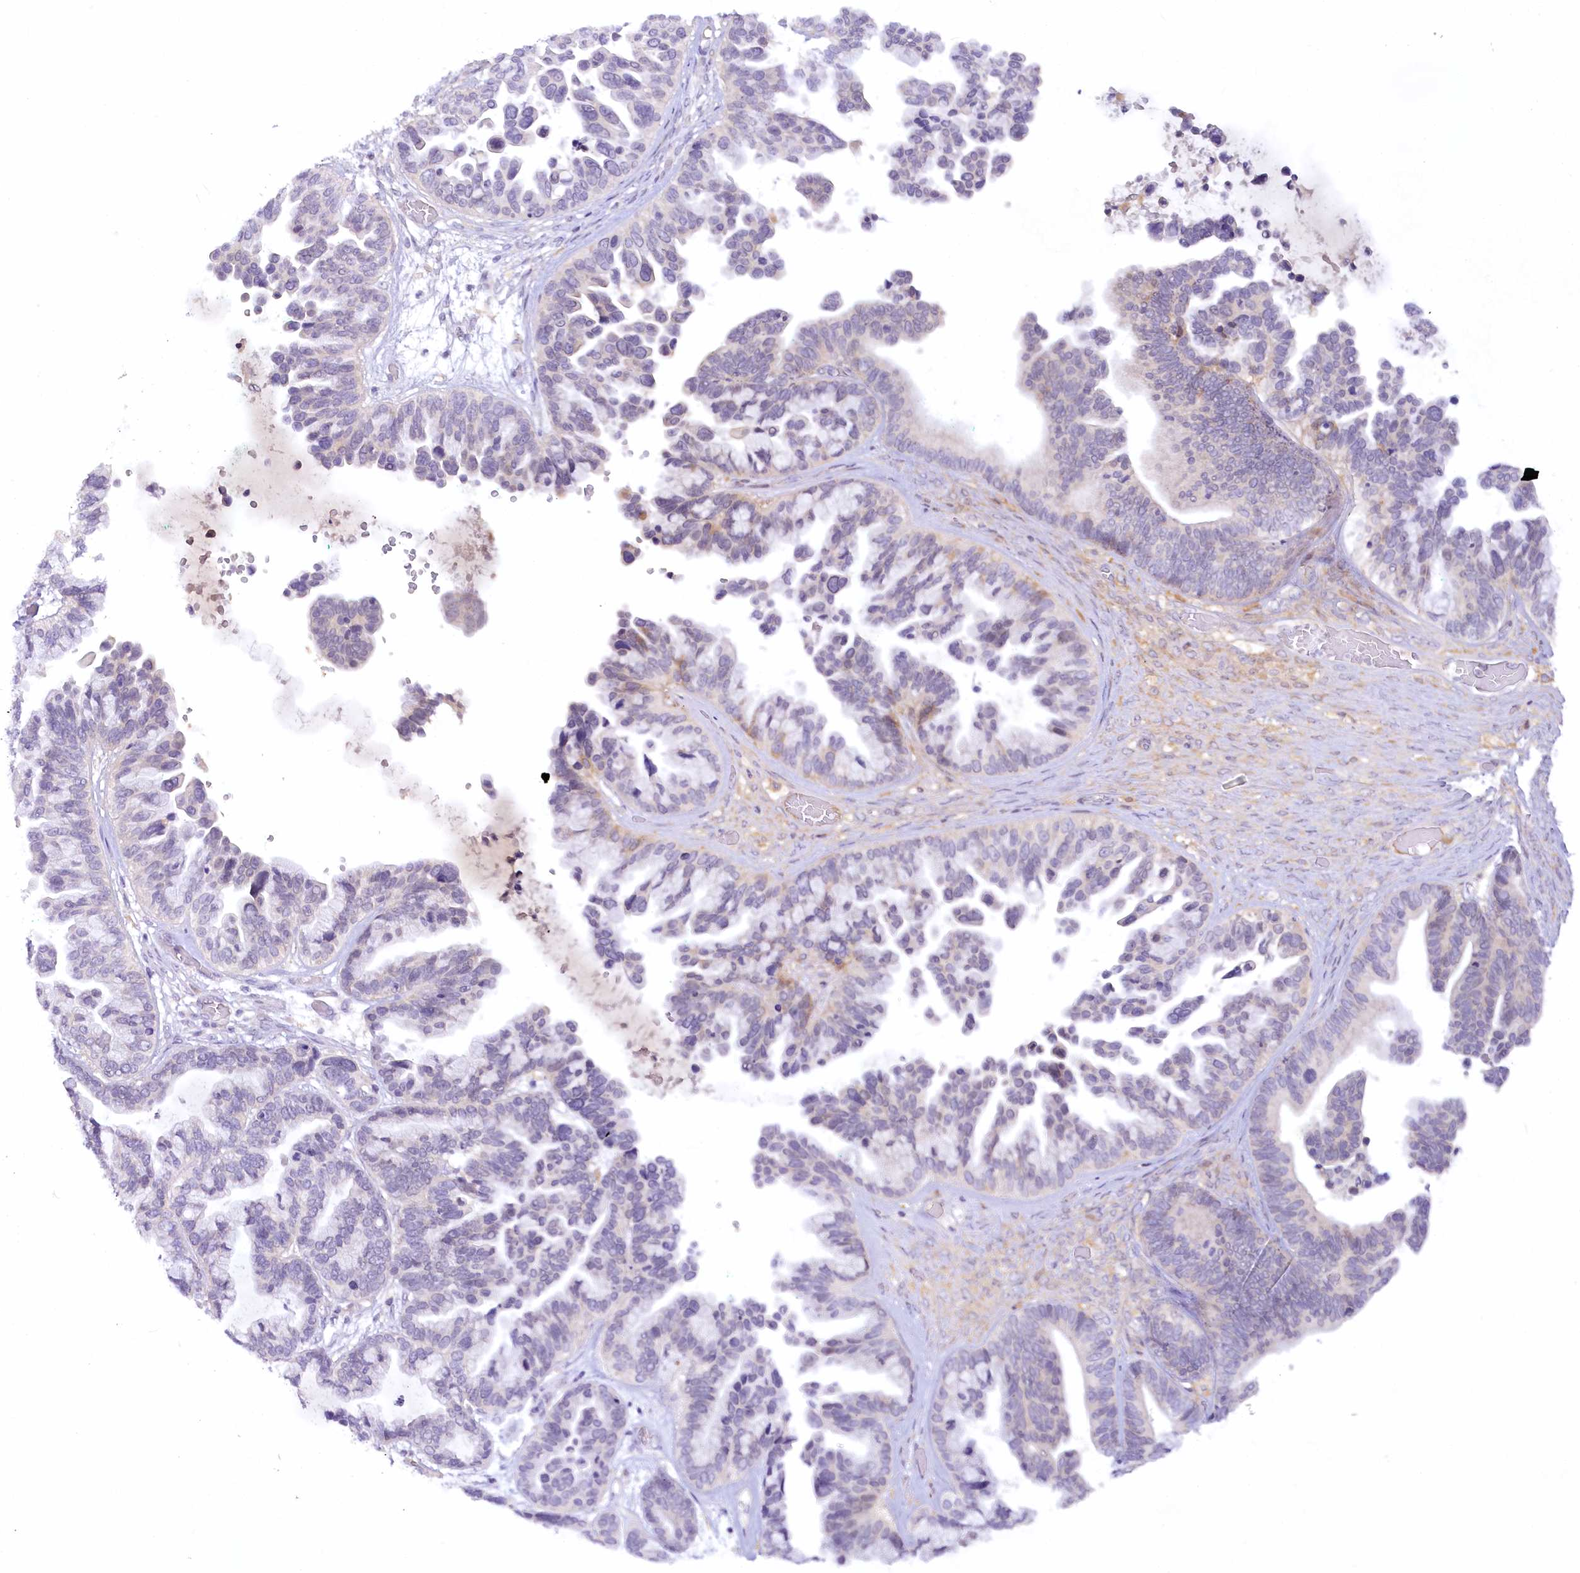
{"staining": {"intensity": "negative", "quantity": "none", "location": "none"}, "tissue": "ovarian cancer", "cell_type": "Tumor cells", "image_type": "cancer", "snomed": [{"axis": "morphology", "description": "Cystadenocarcinoma, serous, NOS"}, {"axis": "topography", "description": "Ovary"}], "caption": "IHC of ovarian cancer demonstrates no staining in tumor cells.", "gene": "EFHC2", "patient": {"sex": "female", "age": 56}}